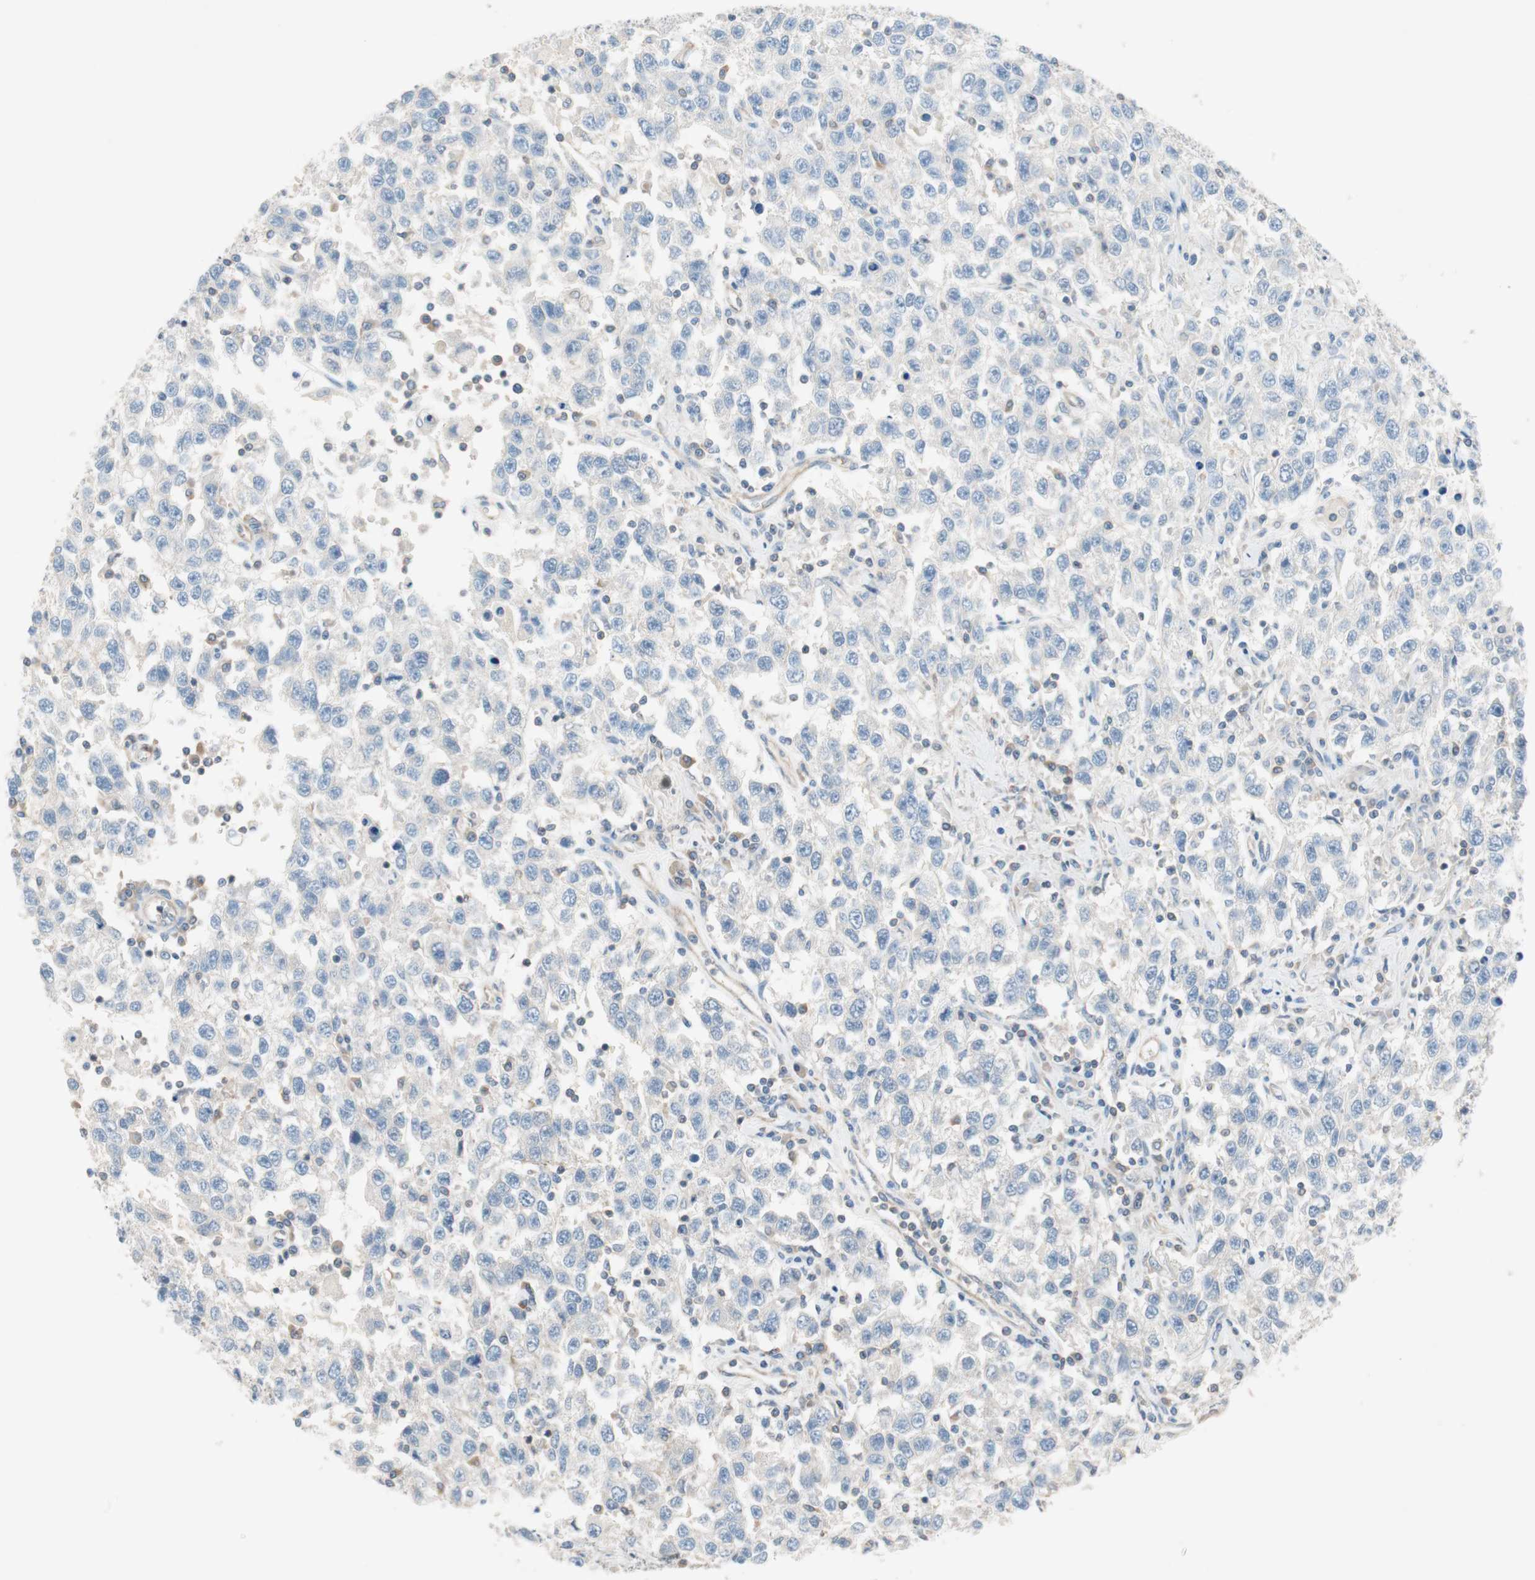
{"staining": {"intensity": "negative", "quantity": "none", "location": "none"}, "tissue": "testis cancer", "cell_type": "Tumor cells", "image_type": "cancer", "snomed": [{"axis": "morphology", "description": "Seminoma, NOS"}, {"axis": "topography", "description": "Testis"}], "caption": "A photomicrograph of testis cancer (seminoma) stained for a protein reveals no brown staining in tumor cells.", "gene": "GLUL", "patient": {"sex": "male", "age": 41}}